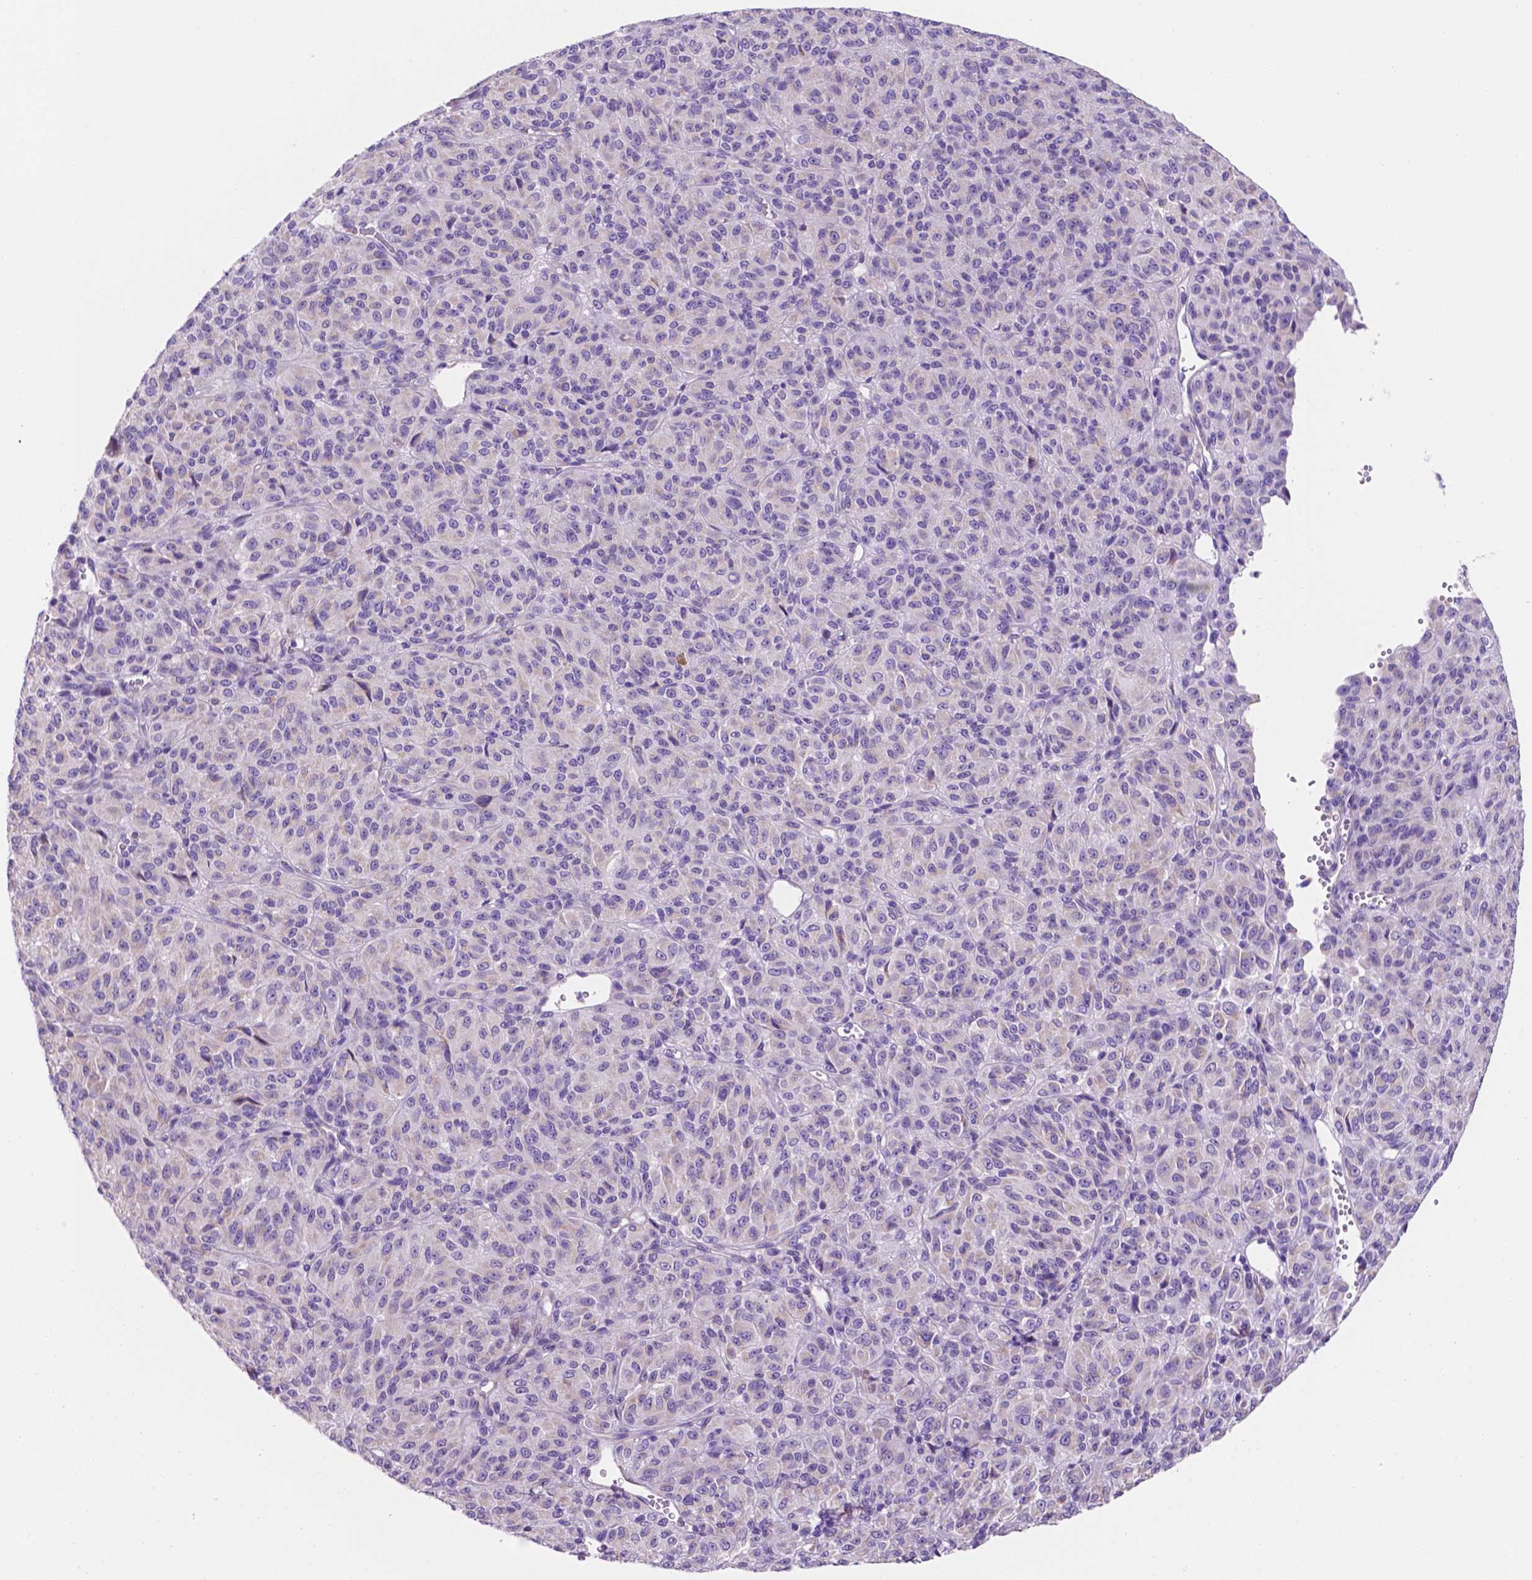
{"staining": {"intensity": "negative", "quantity": "none", "location": "none"}, "tissue": "melanoma", "cell_type": "Tumor cells", "image_type": "cancer", "snomed": [{"axis": "morphology", "description": "Malignant melanoma, Metastatic site"}, {"axis": "topography", "description": "Brain"}], "caption": "An immunohistochemistry (IHC) micrograph of malignant melanoma (metastatic site) is shown. There is no staining in tumor cells of malignant melanoma (metastatic site).", "gene": "CEACAM7", "patient": {"sex": "female", "age": 56}}